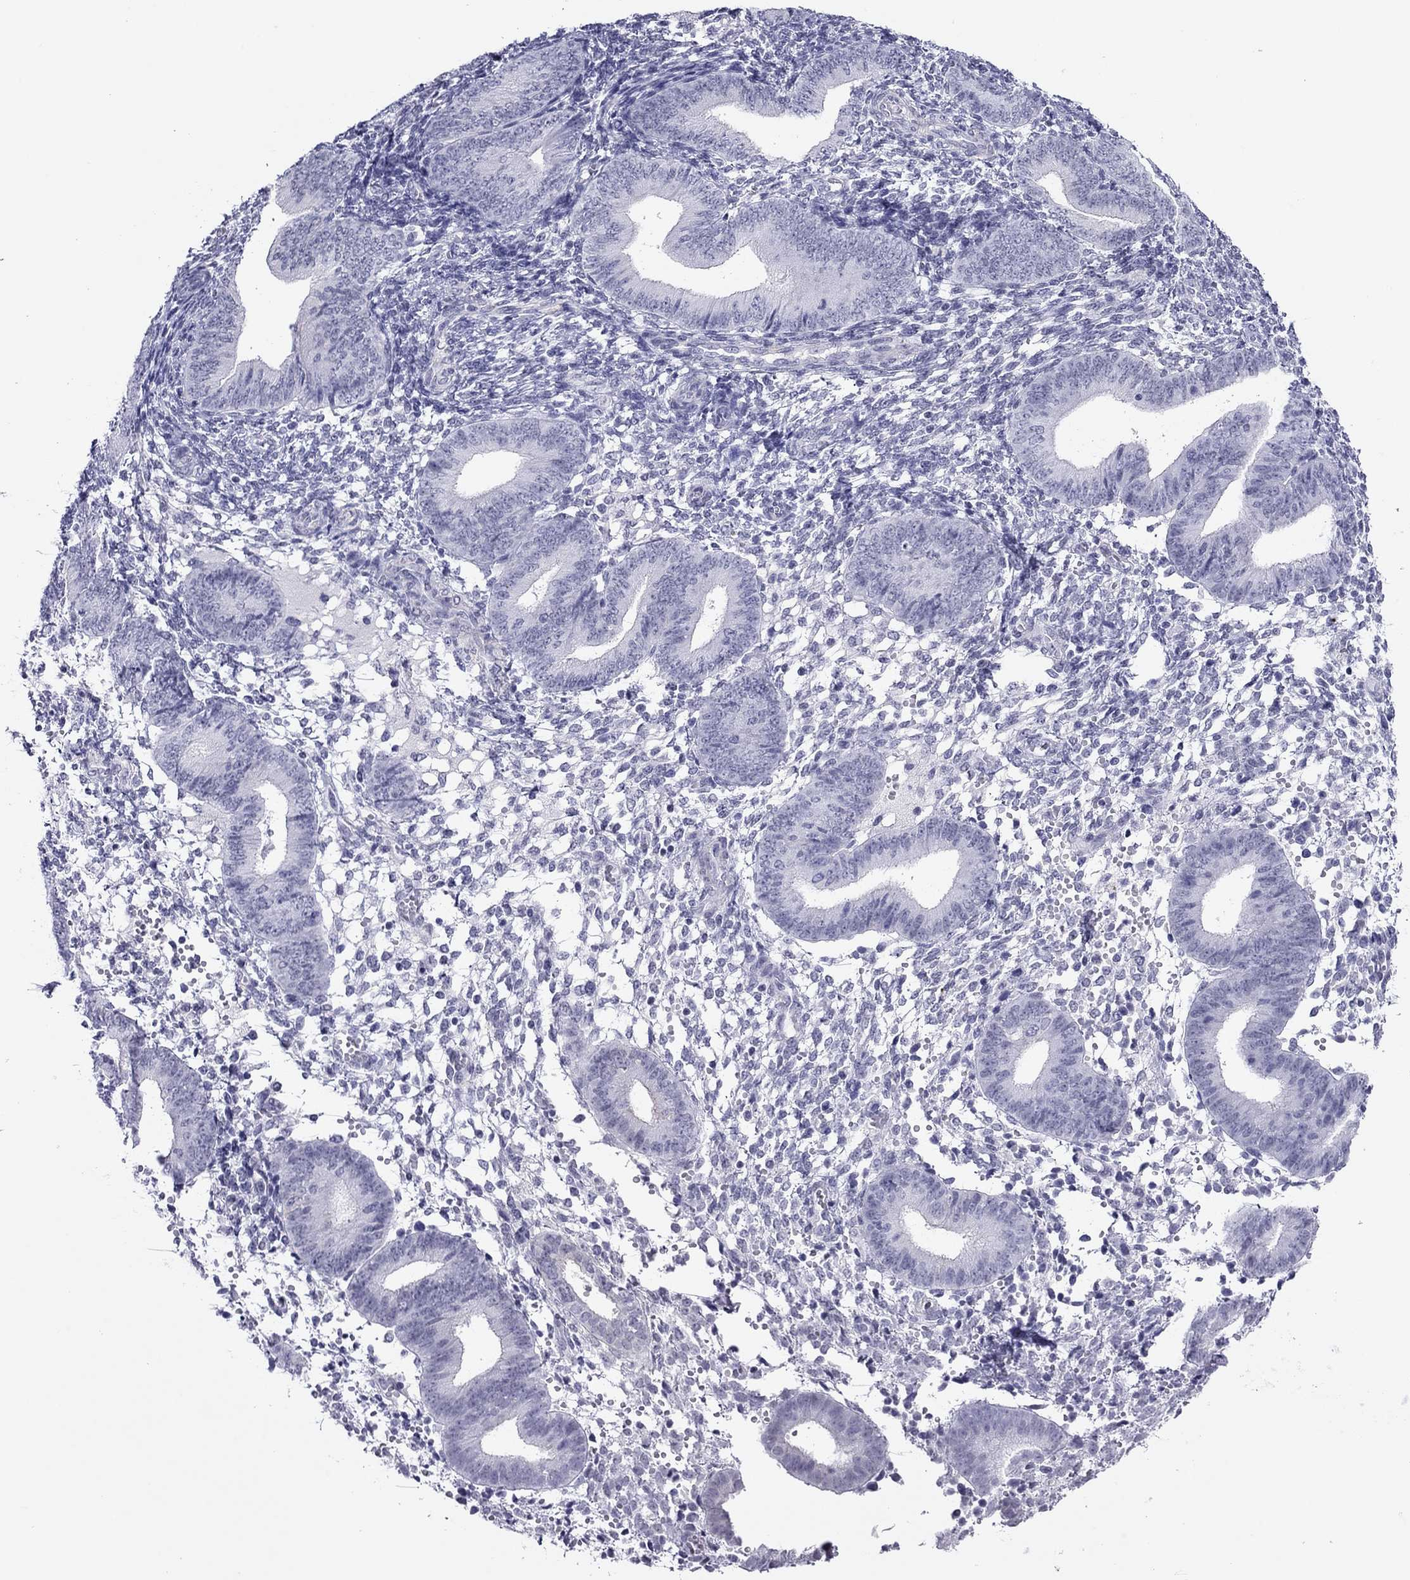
{"staining": {"intensity": "negative", "quantity": "none", "location": "none"}, "tissue": "endometrium", "cell_type": "Cells in endometrial stroma", "image_type": "normal", "snomed": [{"axis": "morphology", "description": "Normal tissue, NOS"}, {"axis": "topography", "description": "Endometrium"}], "caption": "Cells in endometrial stroma show no significant protein staining in unremarkable endometrium.", "gene": "MYMX", "patient": {"sex": "female", "age": 39}}